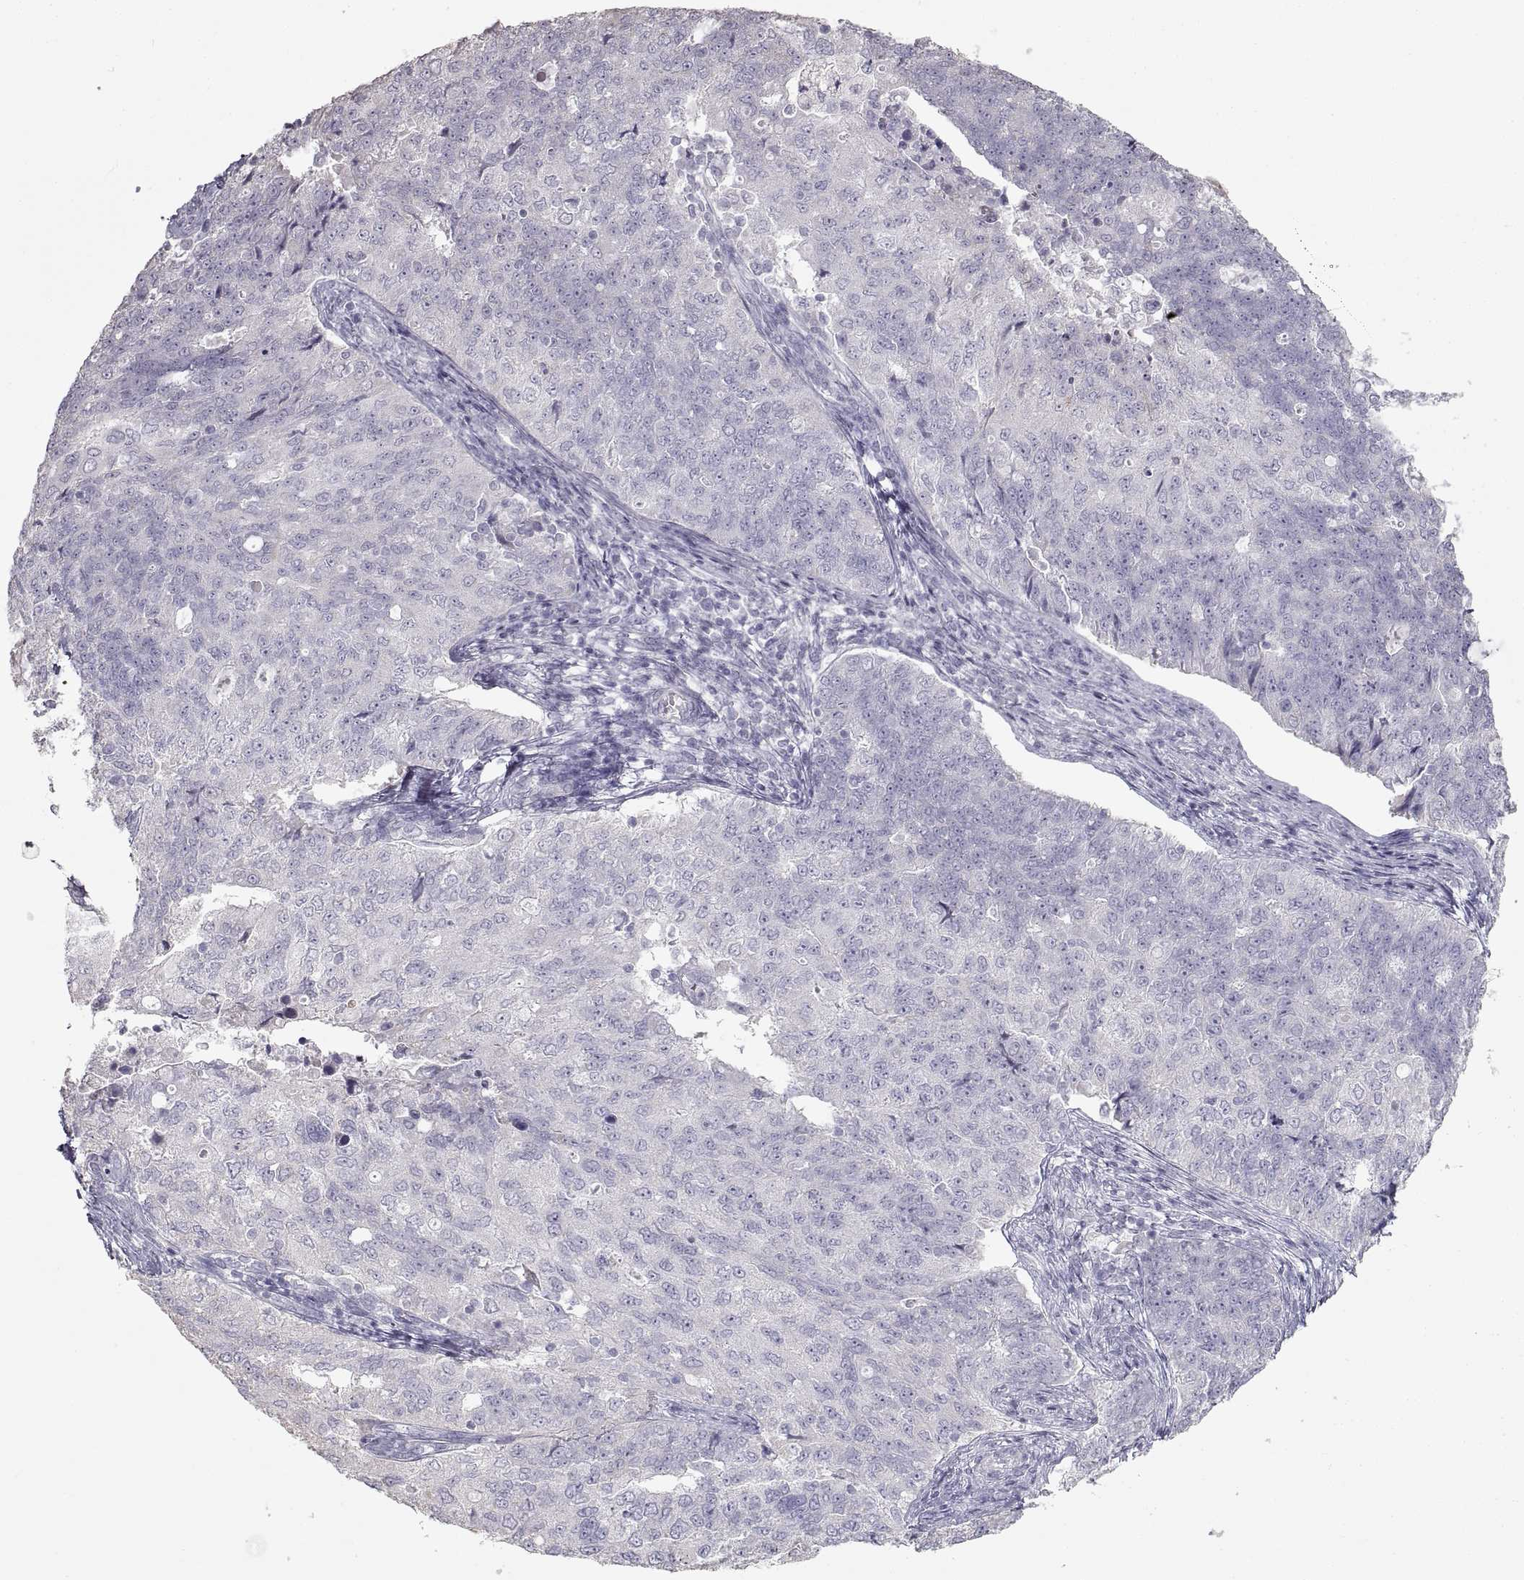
{"staining": {"intensity": "negative", "quantity": "none", "location": "none"}, "tissue": "endometrial cancer", "cell_type": "Tumor cells", "image_type": "cancer", "snomed": [{"axis": "morphology", "description": "Adenocarcinoma, NOS"}, {"axis": "topography", "description": "Endometrium"}], "caption": "Immunohistochemistry photomicrograph of human endometrial cancer (adenocarcinoma) stained for a protein (brown), which shows no staining in tumor cells. (Brightfield microscopy of DAB immunohistochemistry at high magnification).", "gene": "ZP3", "patient": {"sex": "female", "age": 43}}